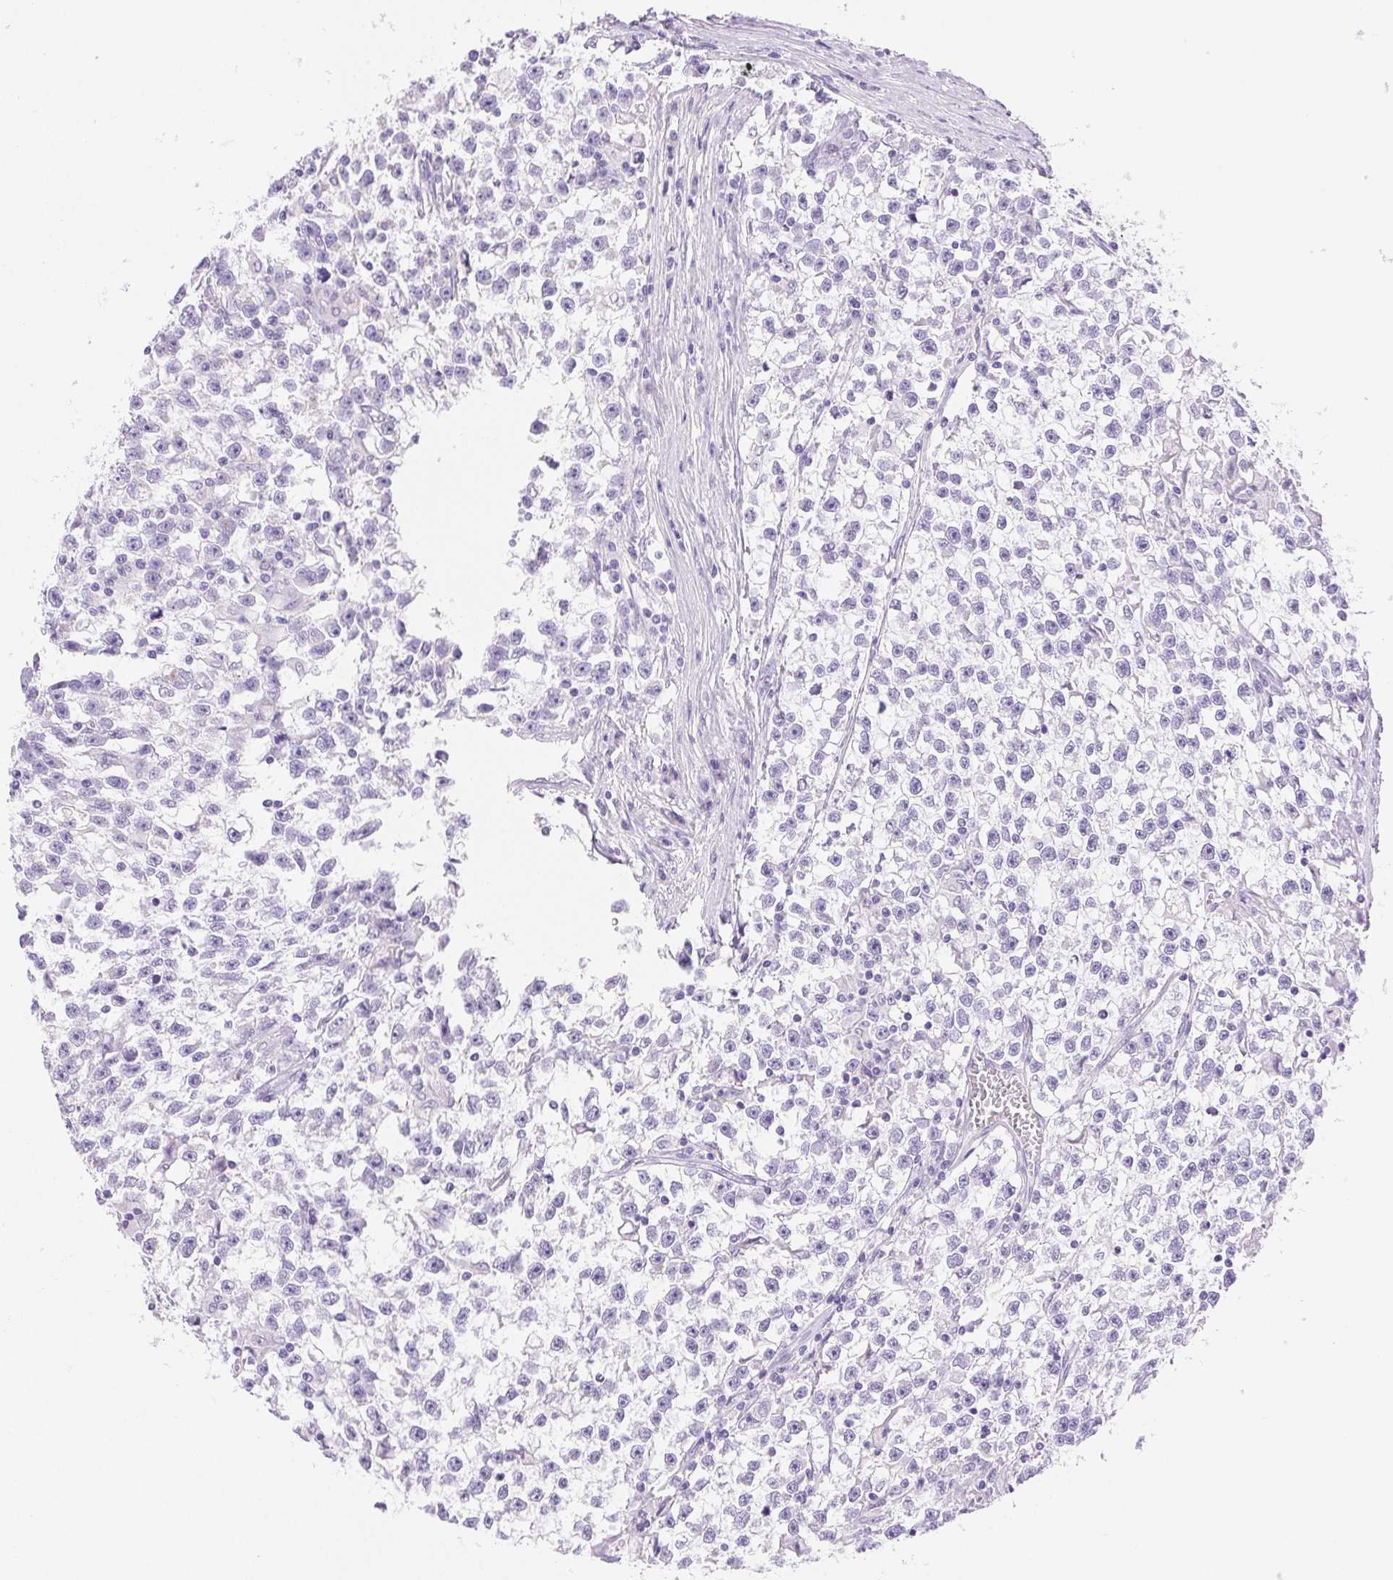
{"staining": {"intensity": "negative", "quantity": "none", "location": "none"}, "tissue": "testis cancer", "cell_type": "Tumor cells", "image_type": "cancer", "snomed": [{"axis": "morphology", "description": "Seminoma, NOS"}, {"axis": "topography", "description": "Testis"}], "caption": "Immunohistochemical staining of human testis cancer (seminoma) demonstrates no significant expression in tumor cells.", "gene": "SERPINB3", "patient": {"sex": "male", "age": 31}}